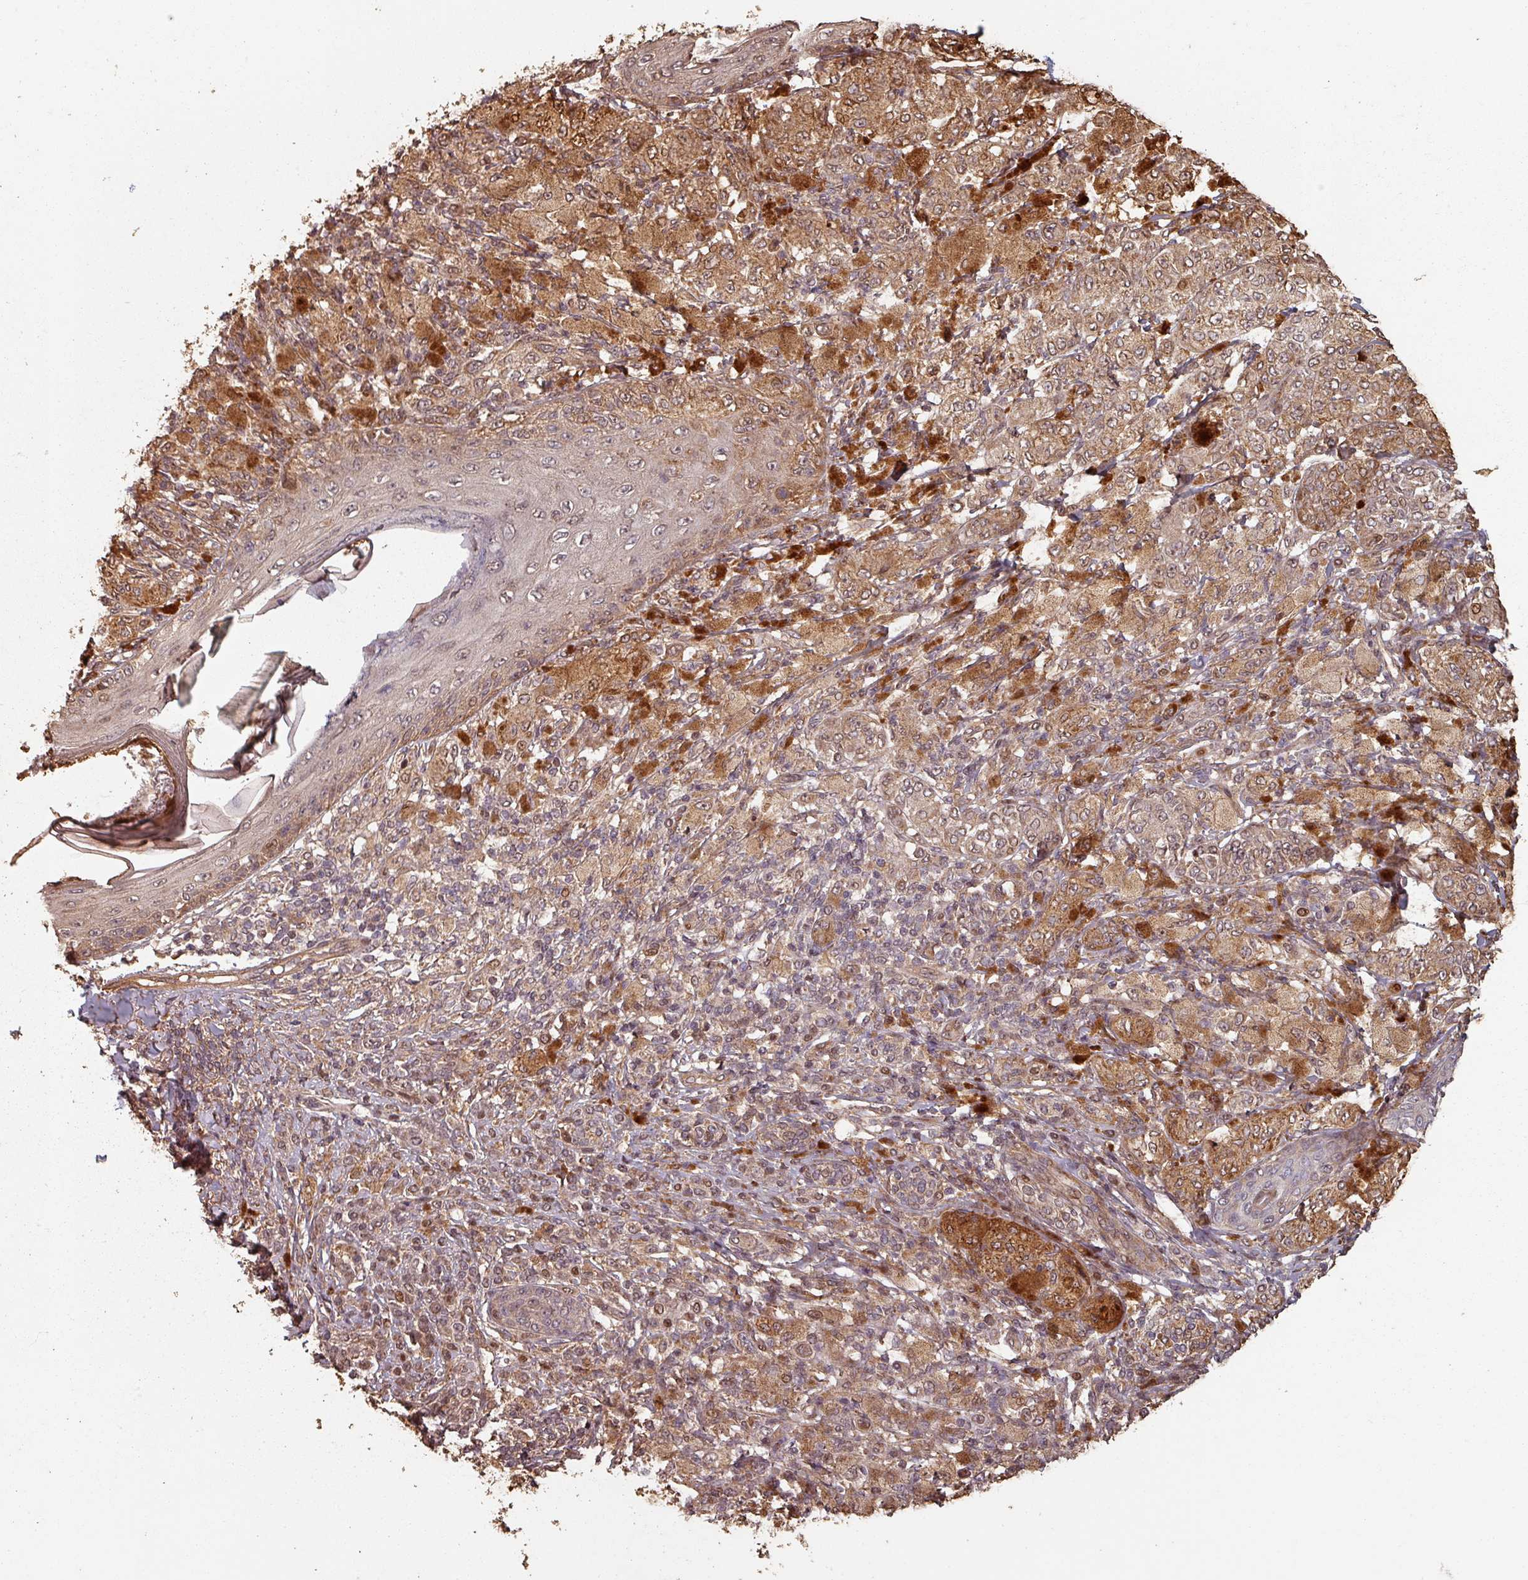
{"staining": {"intensity": "strong", "quantity": ">75%", "location": "cytoplasmic/membranous,nuclear"}, "tissue": "melanoma", "cell_type": "Tumor cells", "image_type": "cancer", "snomed": [{"axis": "morphology", "description": "Malignant melanoma, NOS"}, {"axis": "topography", "description": "Skin"}], "caption": "Protein positivity by immunohistochemistry exhibits strong cytoplasmic/membranous and nuclear positivity in approximately >75% of tumor cells in melanoma.", "gene": "EID1", "patient": {"sex": "male", "age": 42}}